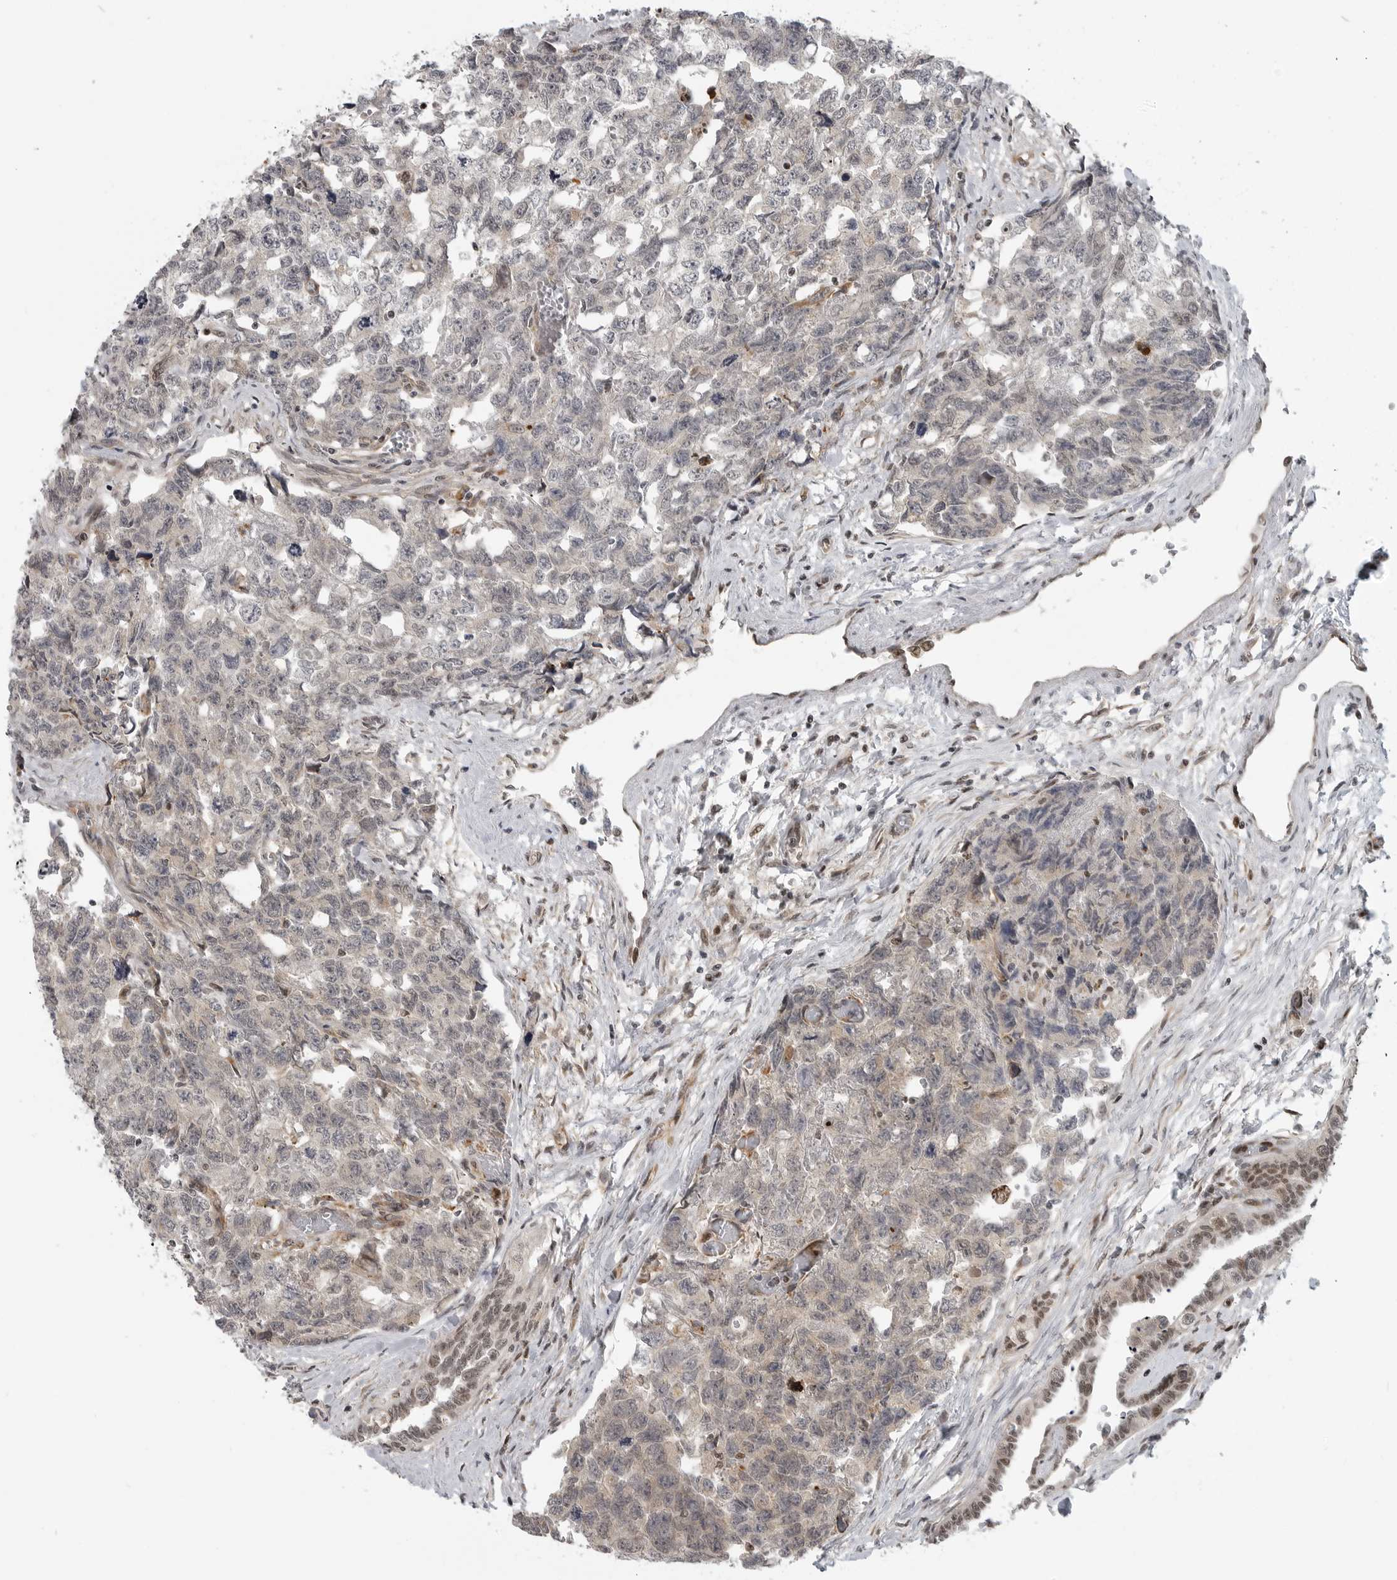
{"staining": {"intensity": "negative", "quantity": "none", "location": "none"}, "tissue": "testis cancer", "cell_type": "Tumor cells", "image_type": "cancer", "snomed": [{"axis": "morphology", "description": "Carcinoma, Embryonal, NOS"}, {"axis": "topography", "description": "Testis"}], "caption": "The photomicrograph demonstrates no significant staining in tumor cells of embryonal carcinoma (testis).", "gene": "CEP295NL", "patient": {"sex": "male", "age": 31}}